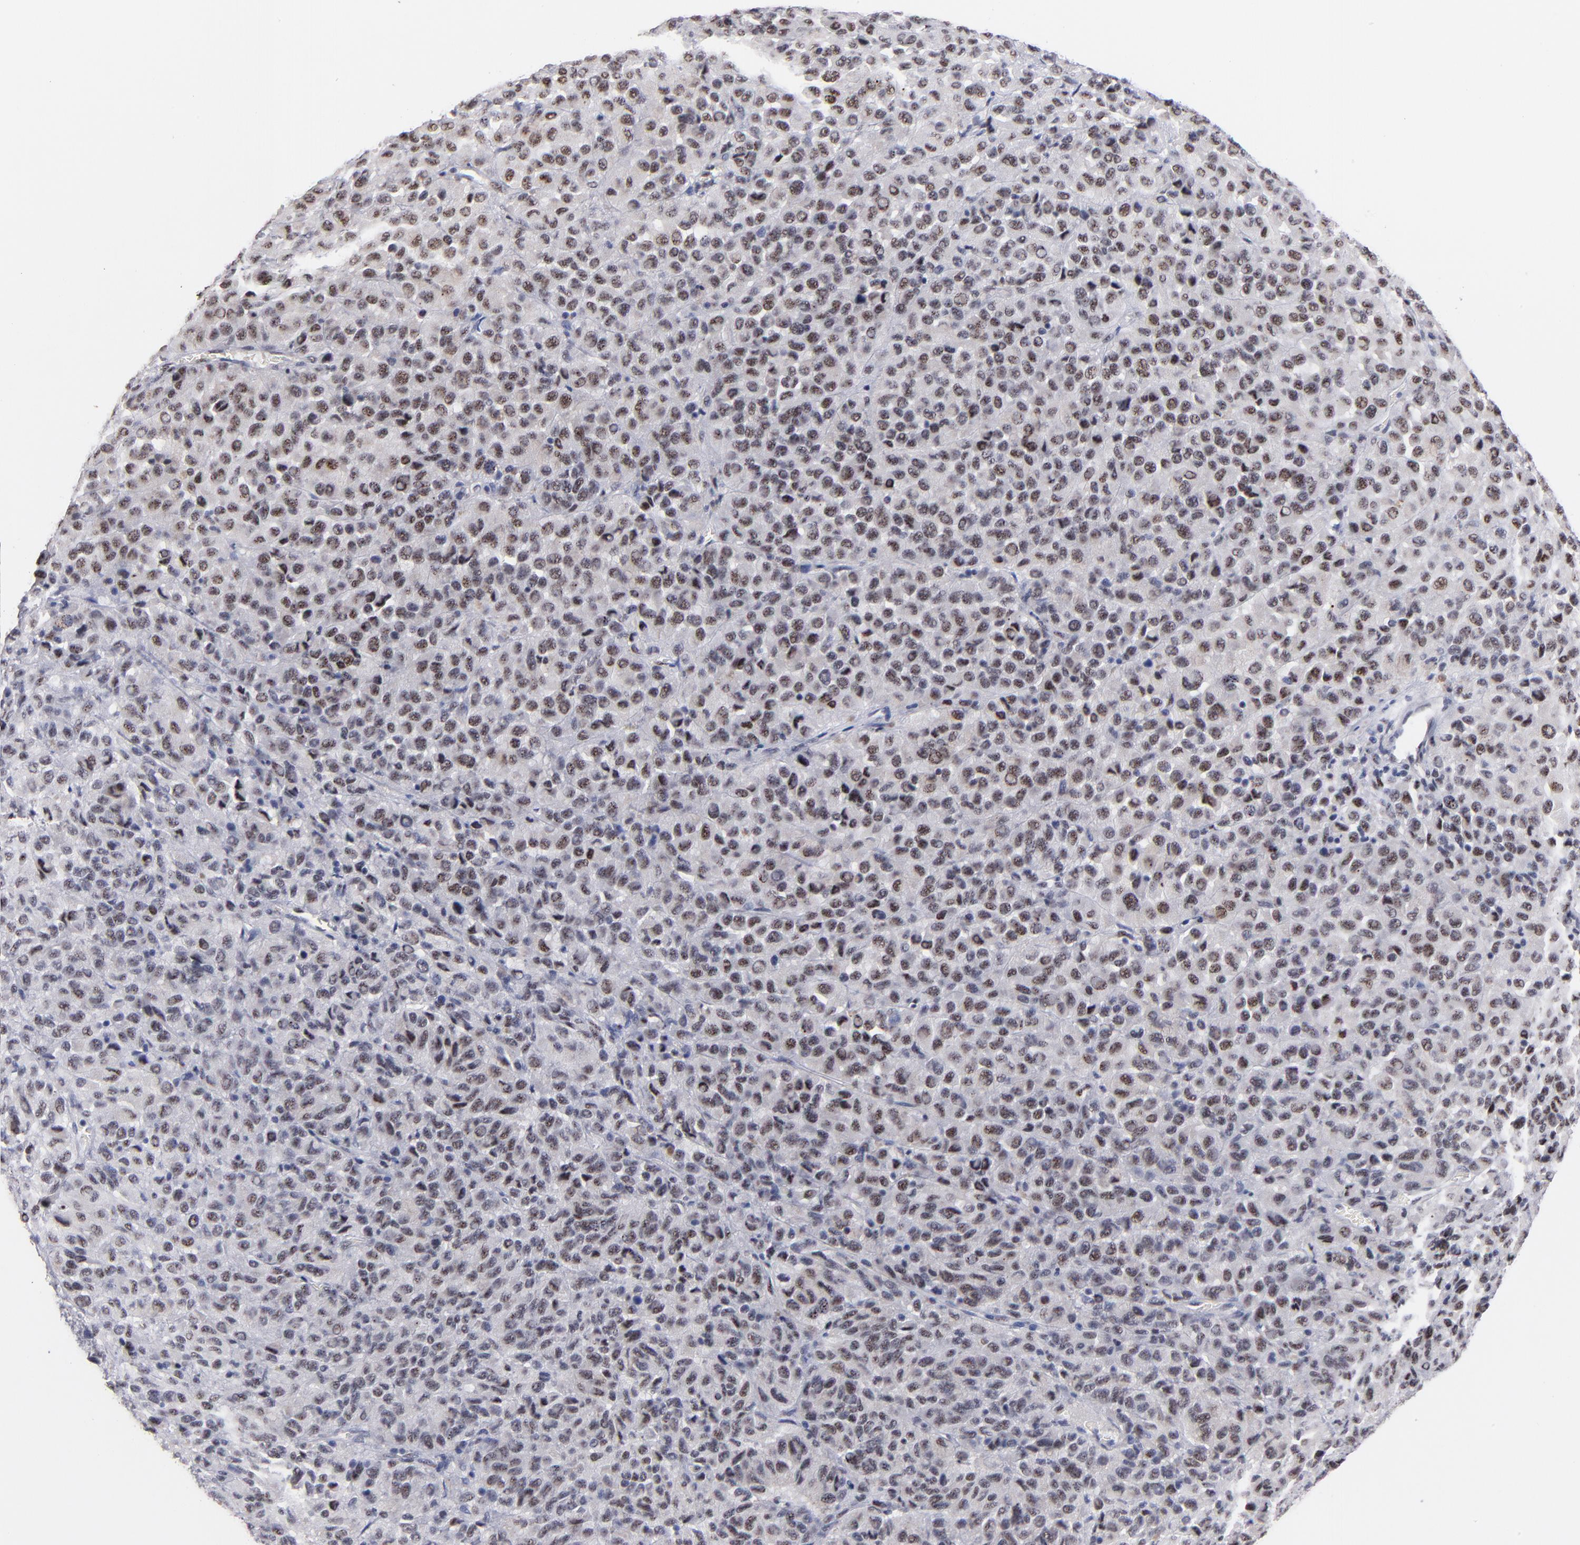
{"staining": {"intensity": "weak", "quantity": "25%-75%", "location": "nuclear"}, "tissue": "melanoma", "cell_type": "Tumor cells", "image_type": "cancer", "snomed": [{"axis": "morphology", "description": "Malignant melanoma, Metastatic site"}, {"axis": "topography", "description": "Lung"}], "caption": "Protein expression analysis of human malignant melanoma (metastatic site) reveals weak nuclear staining in about 25%-75% of tumor cells. (Stains: DAB (3,3'-diaminobenzidine) in brown, nuclei in blue, Microscopy: brightfield microscopy at high magnification).", "gene": "RAF1", "patient": {"sex": "male", "age": 64}}